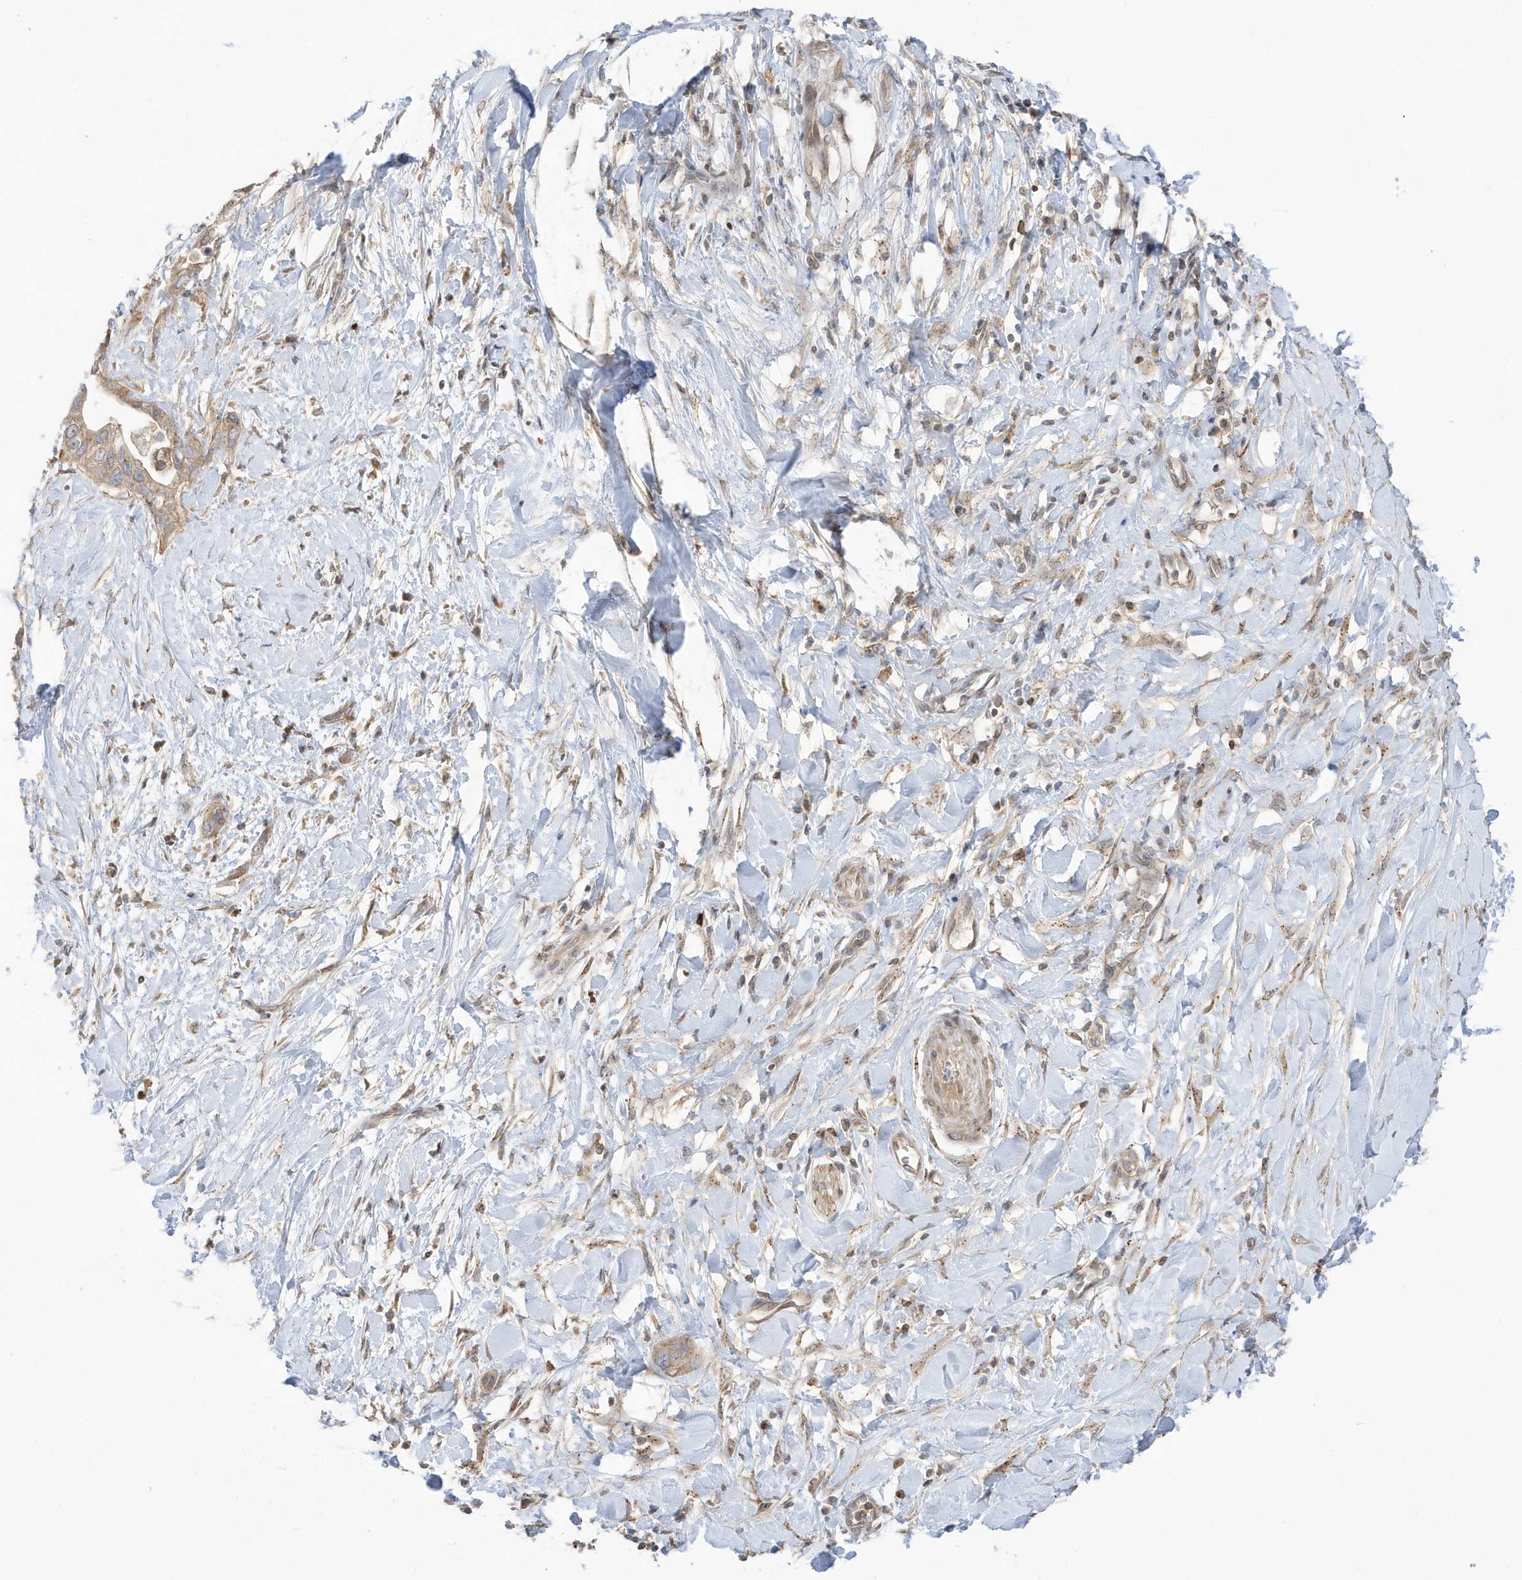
{"staining": {"intensity": "weak", "quantity": ">75%", "location": "cytoplasmic/membranous"}, "tissue": "pancreatic cancer", "cell_type": "Tumor cells", "image_type": "cancer", "snomed": [{"axis": "morphology", "description": "Normal tissue, NOS"}, {"axis": "morphology", "description": "Adenocarcinoma, NOS"}, {"axis": "topography", "description": "Pancreas"}, {"axis": "topography", "description": "Peripheral nerve tissue"}], "caption": "Immunohistochemical staining of pancreatic cancer exhibits low levels of weak cytoplasmic/membranous protein staining in approximately >75% of tumor cells.", "gene": "TAB3", "patient": {"sex": "male", "age": 59}}